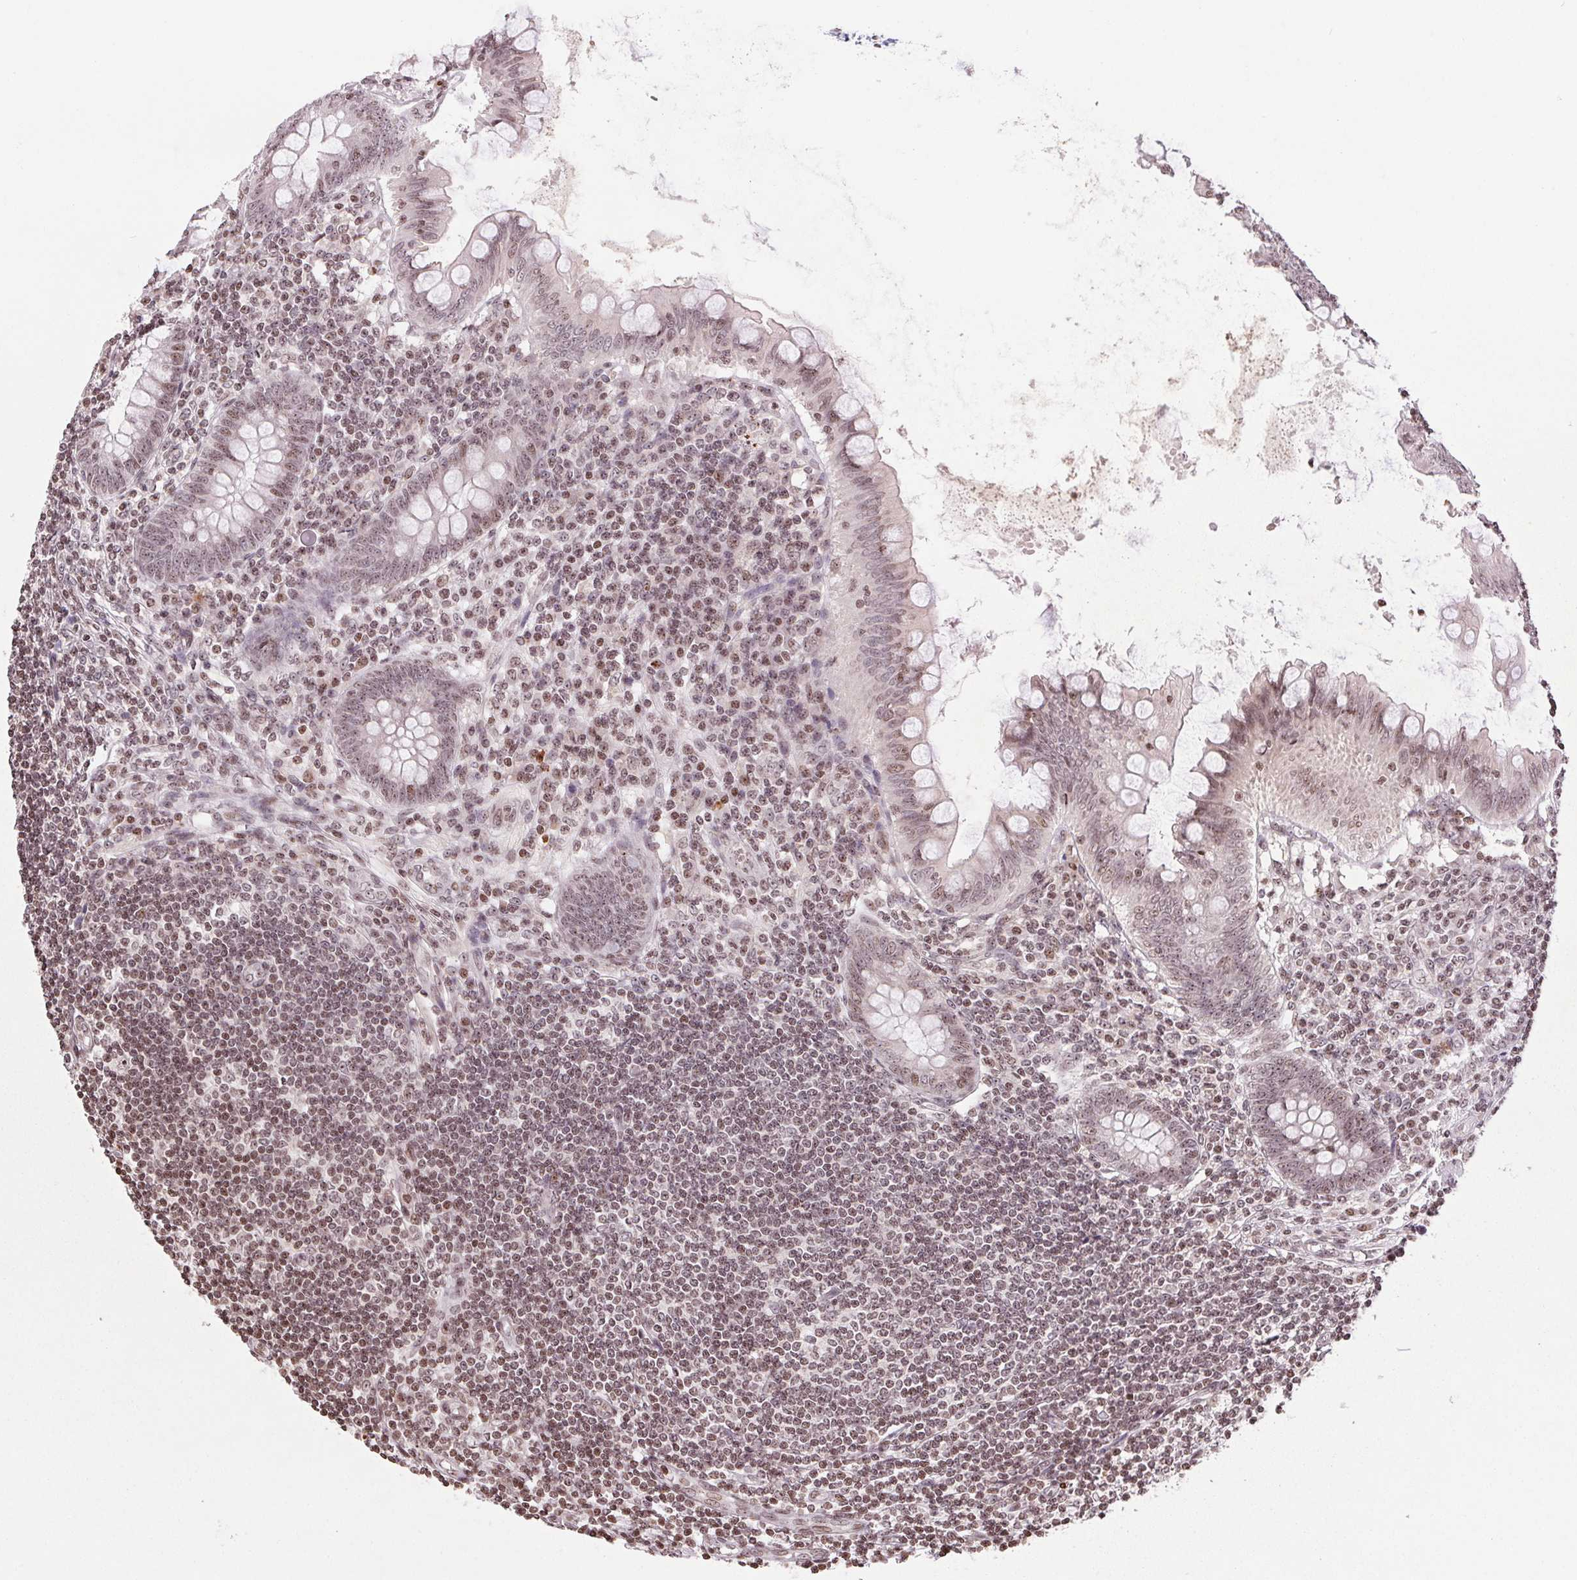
{"staining": {"intensity": "moderate", "quantity": "25%-75%", "location": "nuclear"}, "tissue": "appendix", "cell_type": "Glandular cells", "image_type": "normal", "snomed": [{"axis": "morphology", "description": "Normal tissue, NOS"}, {"axis": "topography", "description": "Appendix"}], "caption": "IHC (DAB (3,3'-diaminobenzidine)) staining of unremarkable appendix shows moderate nuclear protein positivity in about 25%-75% of glandular cells.", "gene": "RNF181", "patient": {"sex": "female", "age": 57}}